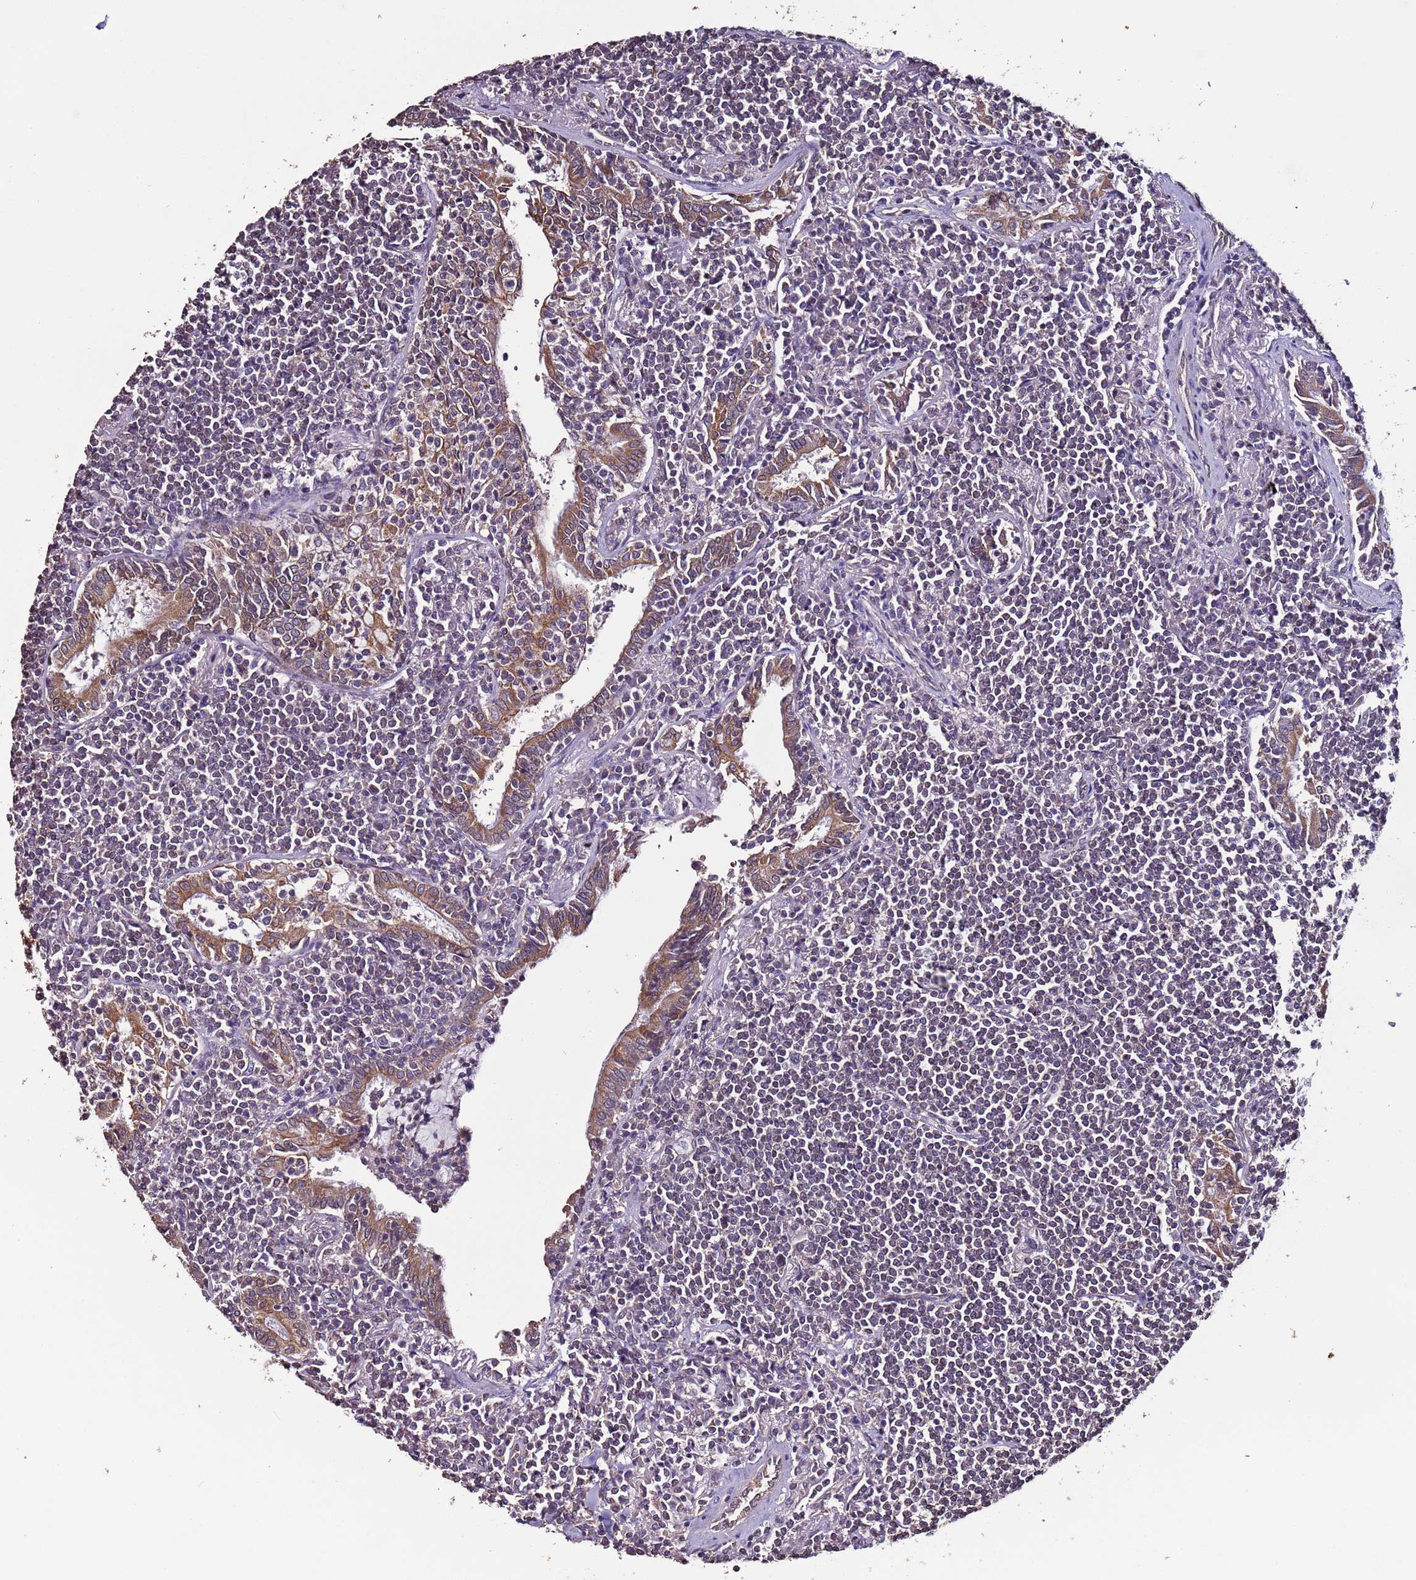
{"staining": {"intensity": "weak", "quantity": "<25%", "location": "cytoplasmic/membranous"}, "tissue": "lymphoma", "cell_type": "Tumor cells", "image_type": "cancer", "snomed": [{"axis": "morphology", "description": "Malignant lymphoma, non-Hodgkin's type, Low grade"}, {"axis": "topography", "description": "Lung"}], "caption": "A high-resolution histopathology image shows immunohistochemistry staining of lymphoma, which reveals no significant staining in tumor cells. The staining was performed using DAB (3,3'-diaminobenzidine) to visualize the protein expression in brown, while the nuclei were stained in blue with hematoxylin (Magnification: 20x).", "gene": "SLC41A3", "patient": {"sex": "female", "age": 71}}